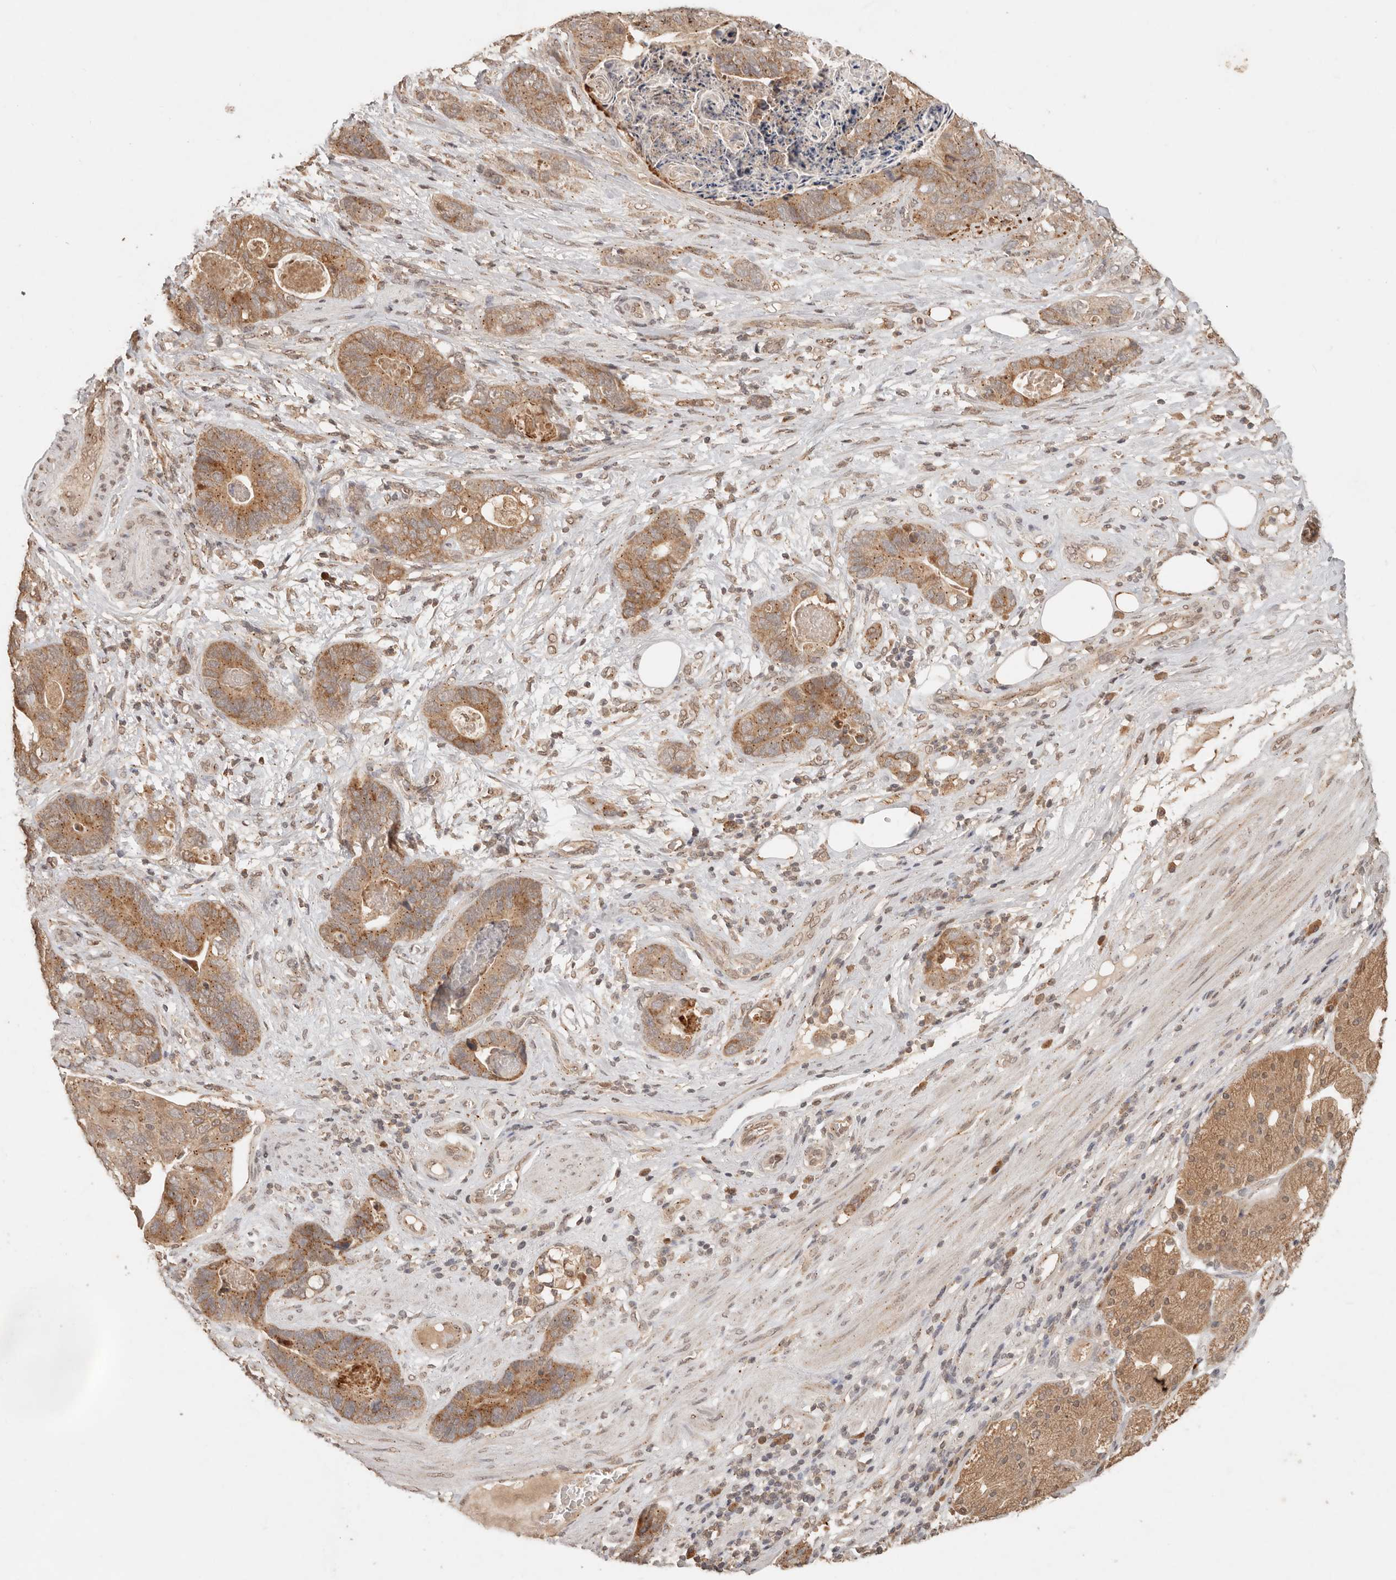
{"staining": {"intensity": "moderate", "quantity": ">75%", "location": "cytoplasmic/membranous"}, "tissue": "stomach cancer", "cell_type": "Tumor cells", "image_type": "cancer", "snomed": [{"axis": "morphology", "description": "Normal tissue, NOS"}, {"axis": "morphology", "description": "Adenocarcinoma, NOS"}, {"axis": "topography", "description": "Stomach"}], "caption": "Adenocarcinoma (stomach) stained with DAB immunohistochemistry demonstrates medium levels of moderate cytoplasmic/membranous positivity in about >75% of tumor cells.", "gene": "LMO4", "patient": {"sex": "female", "age": 89}}